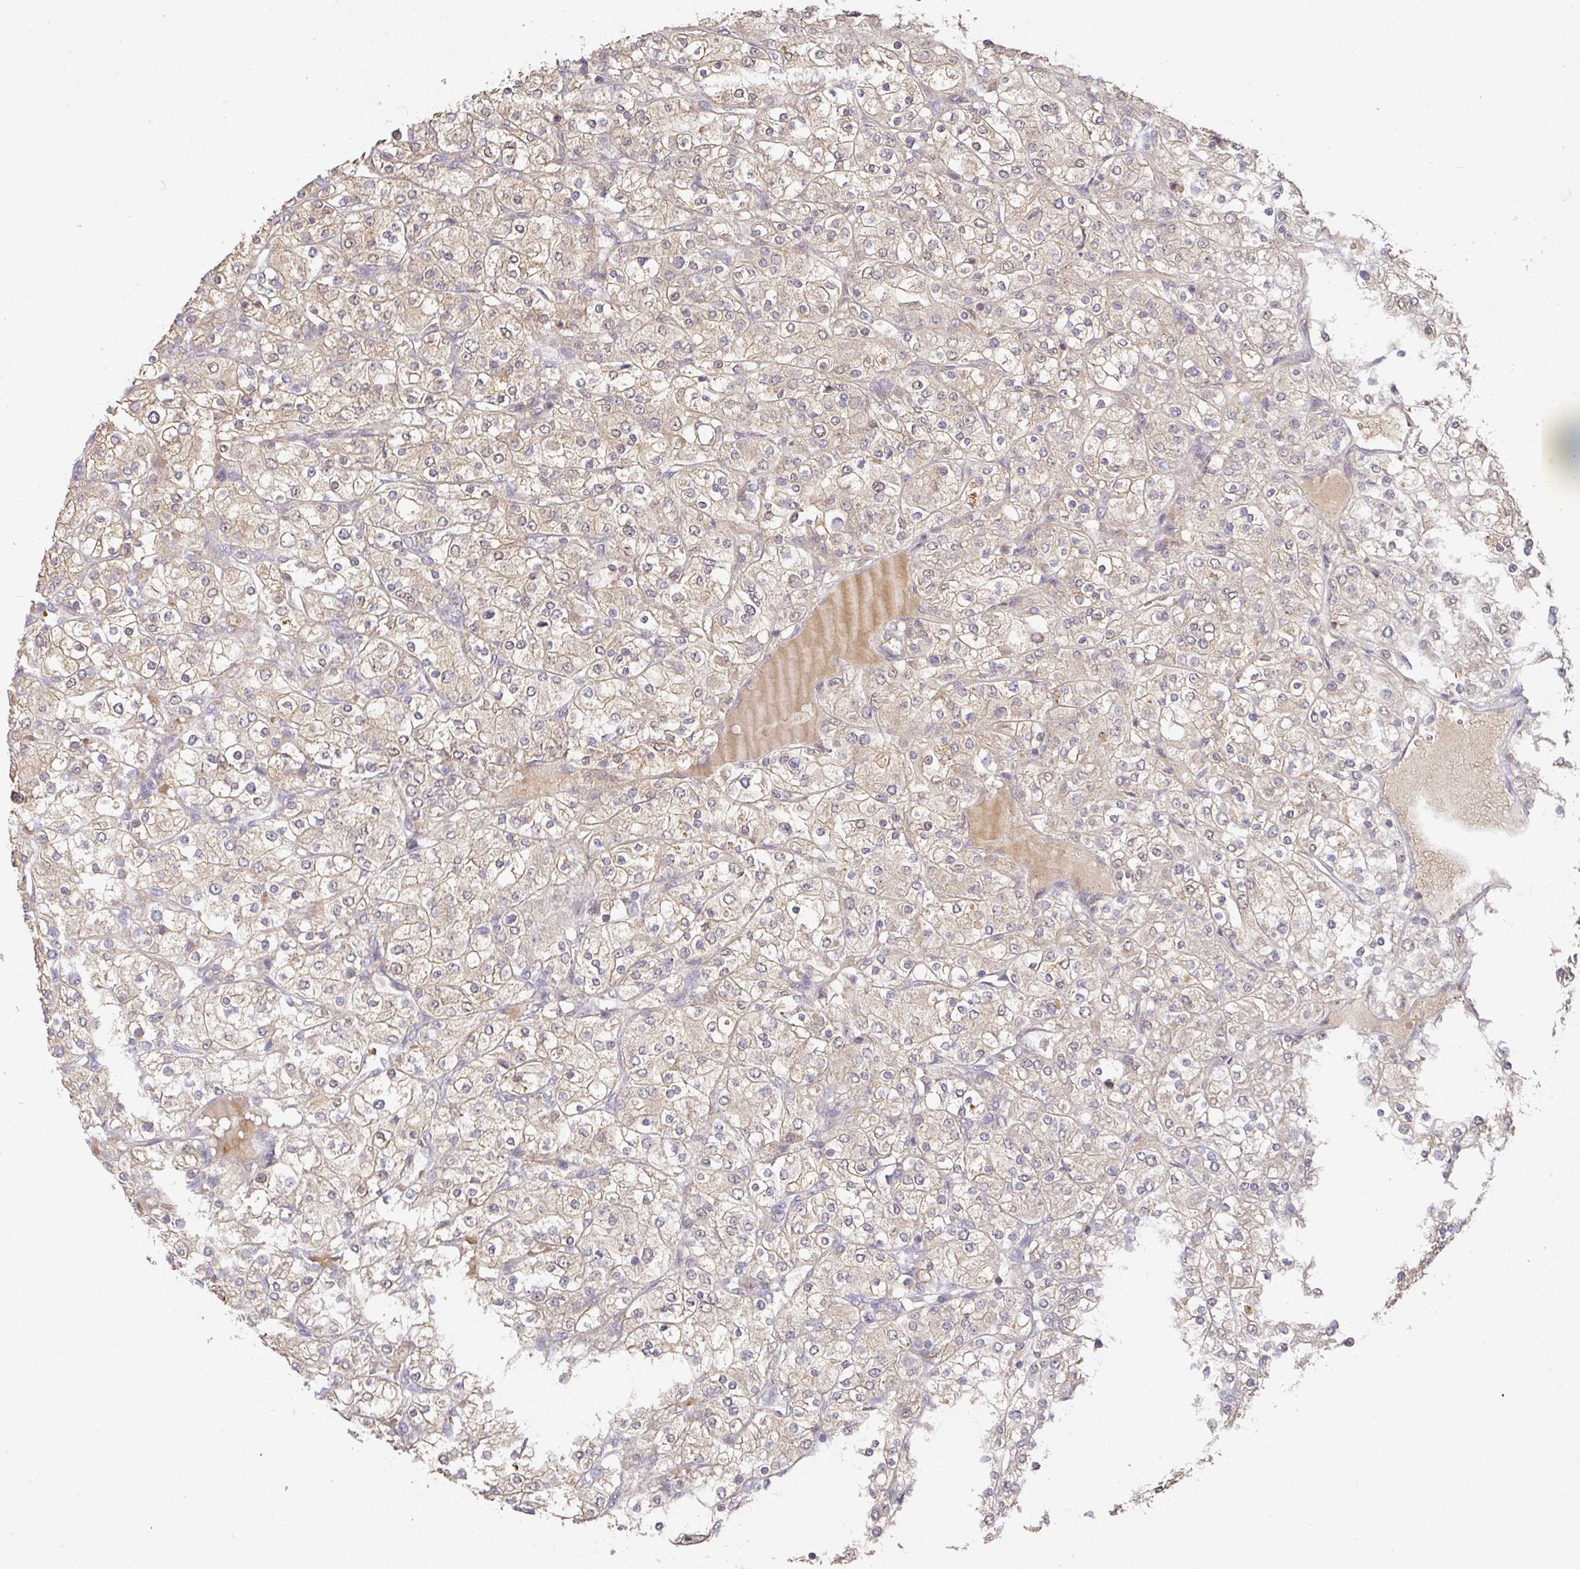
{"staining": {"intensity": "weak", "quantity": ">75%", "location": "cytoplasmic/membranous"}, "tissue": "renal cancer", "cell_type": "Tumor cells", "image_type": "cancer", "snomed": [{"axis": "morphology", "description": "Adenocarcinoma, NOS"}, {"axis": "topography", "description": "Kidney"}], "caption": "Immunohistochemical staining of human adenocarcinoma (renal) demonstrates weak cytoplasmic/membranous protein expression in about >75% of tumor cells. The staining was performed using DAB (3,3'-diaminobenzidine) to visualize the protein expression in brown, while the nuclei were stained in blue with hematoxylin (Magnification: 20x).", "gene": "FOXN4", "patient": {"sex": "male", "age": 80}}